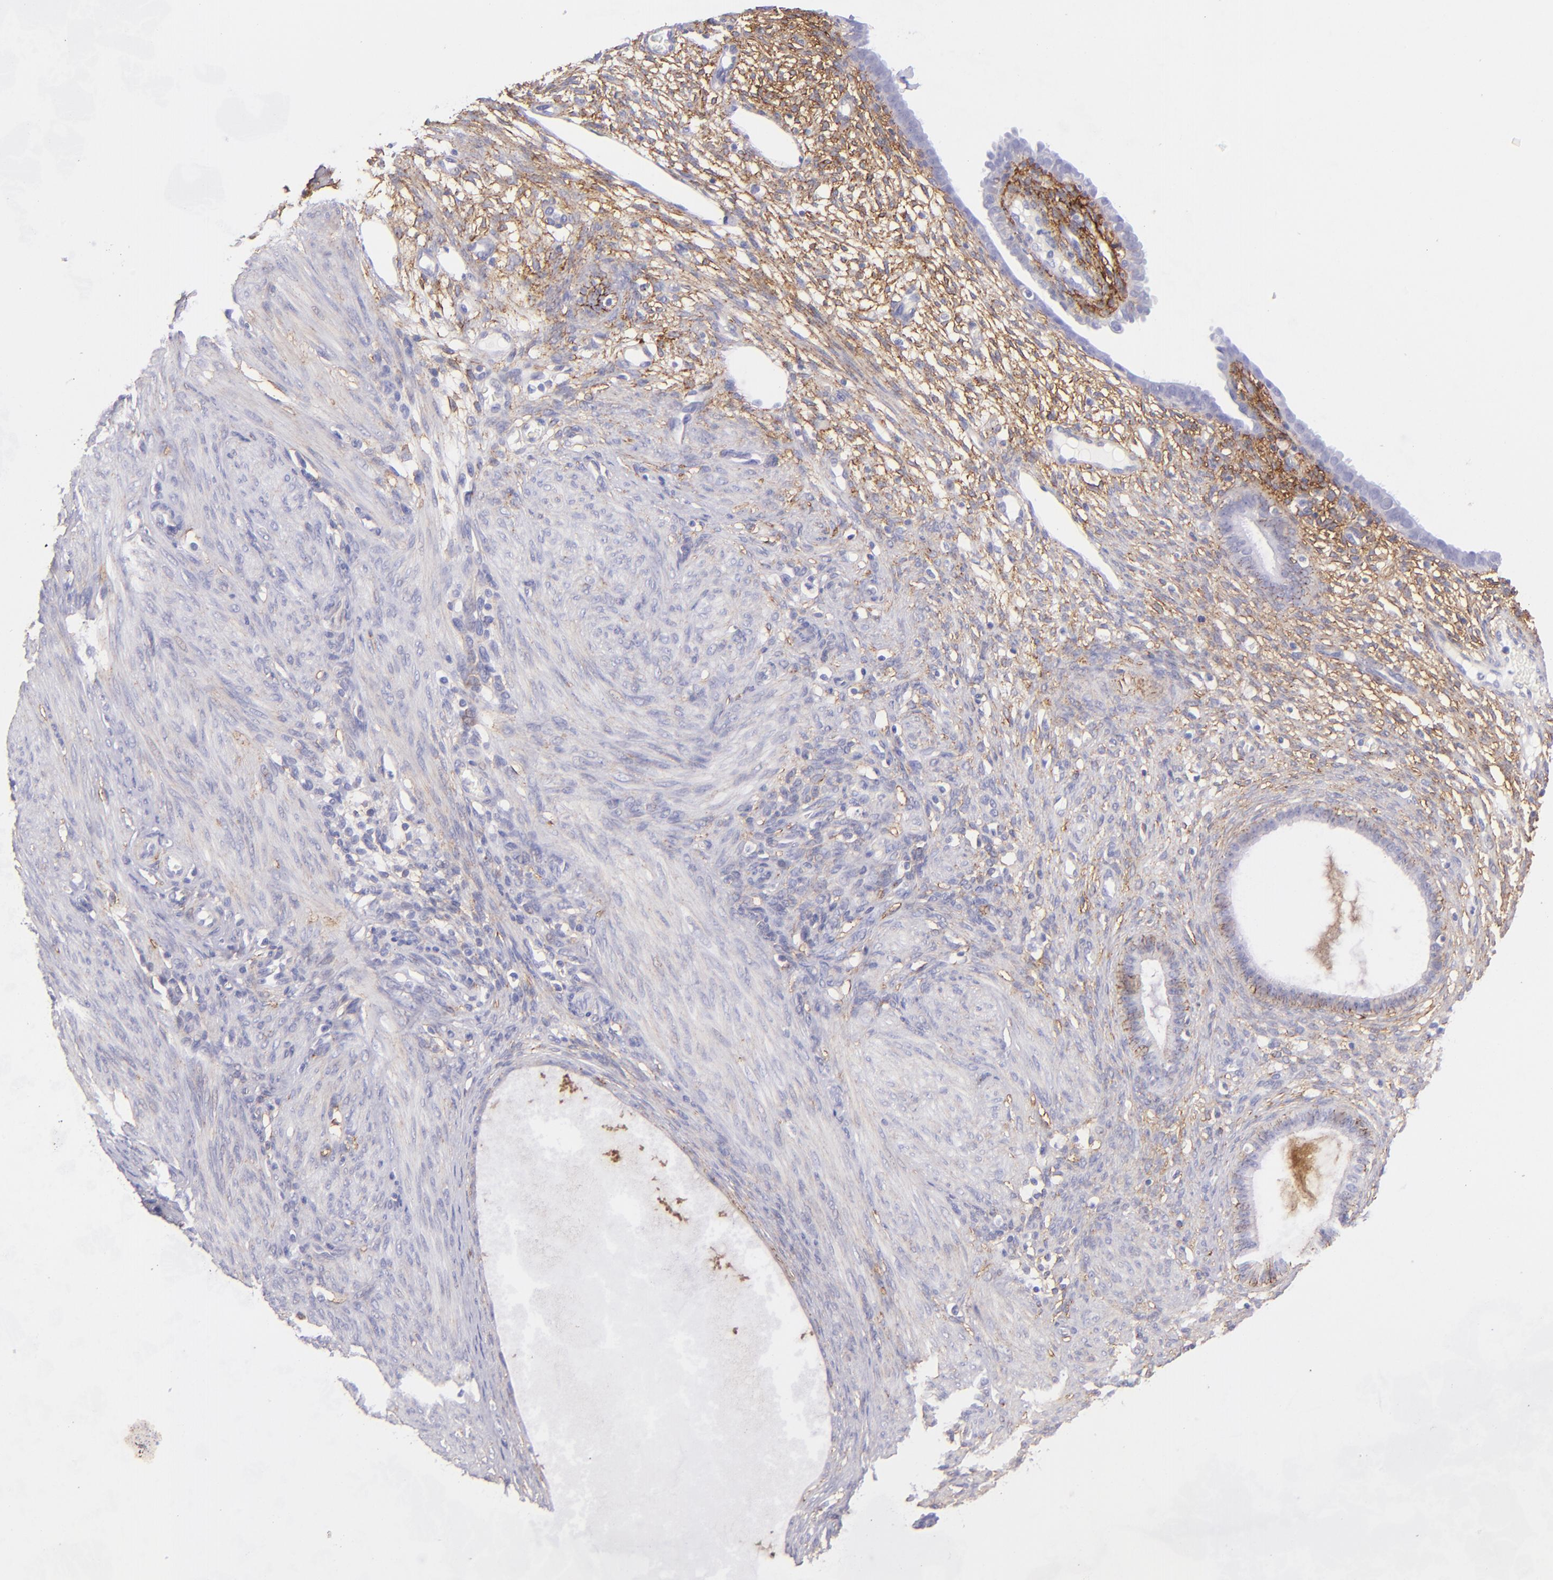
{"staining": {"intensity": "strong", "quantity": ">75%", "location": "cytoplasmic/membranous"}, "tissue": "endometrium", "cell_type": "Cells in endometrial stroma", "image_type": "normal", "snomed": [{"axis": "morphology", "description": "Normal tissue, NOS"}, {"axis": "topography", "description": "Endometrium"}], "caption": "An IHC photomicrograph of unremarkable tissue is shown. Protein staining in brown highlights strong cytoplasmic/membranous positivity in endometrium within cells in endometrial stroma. (Brightfield microscopy of DAB IHC at high magnification).", "gene": "CD81", "patient": {"sex": "female", "age": 72}}